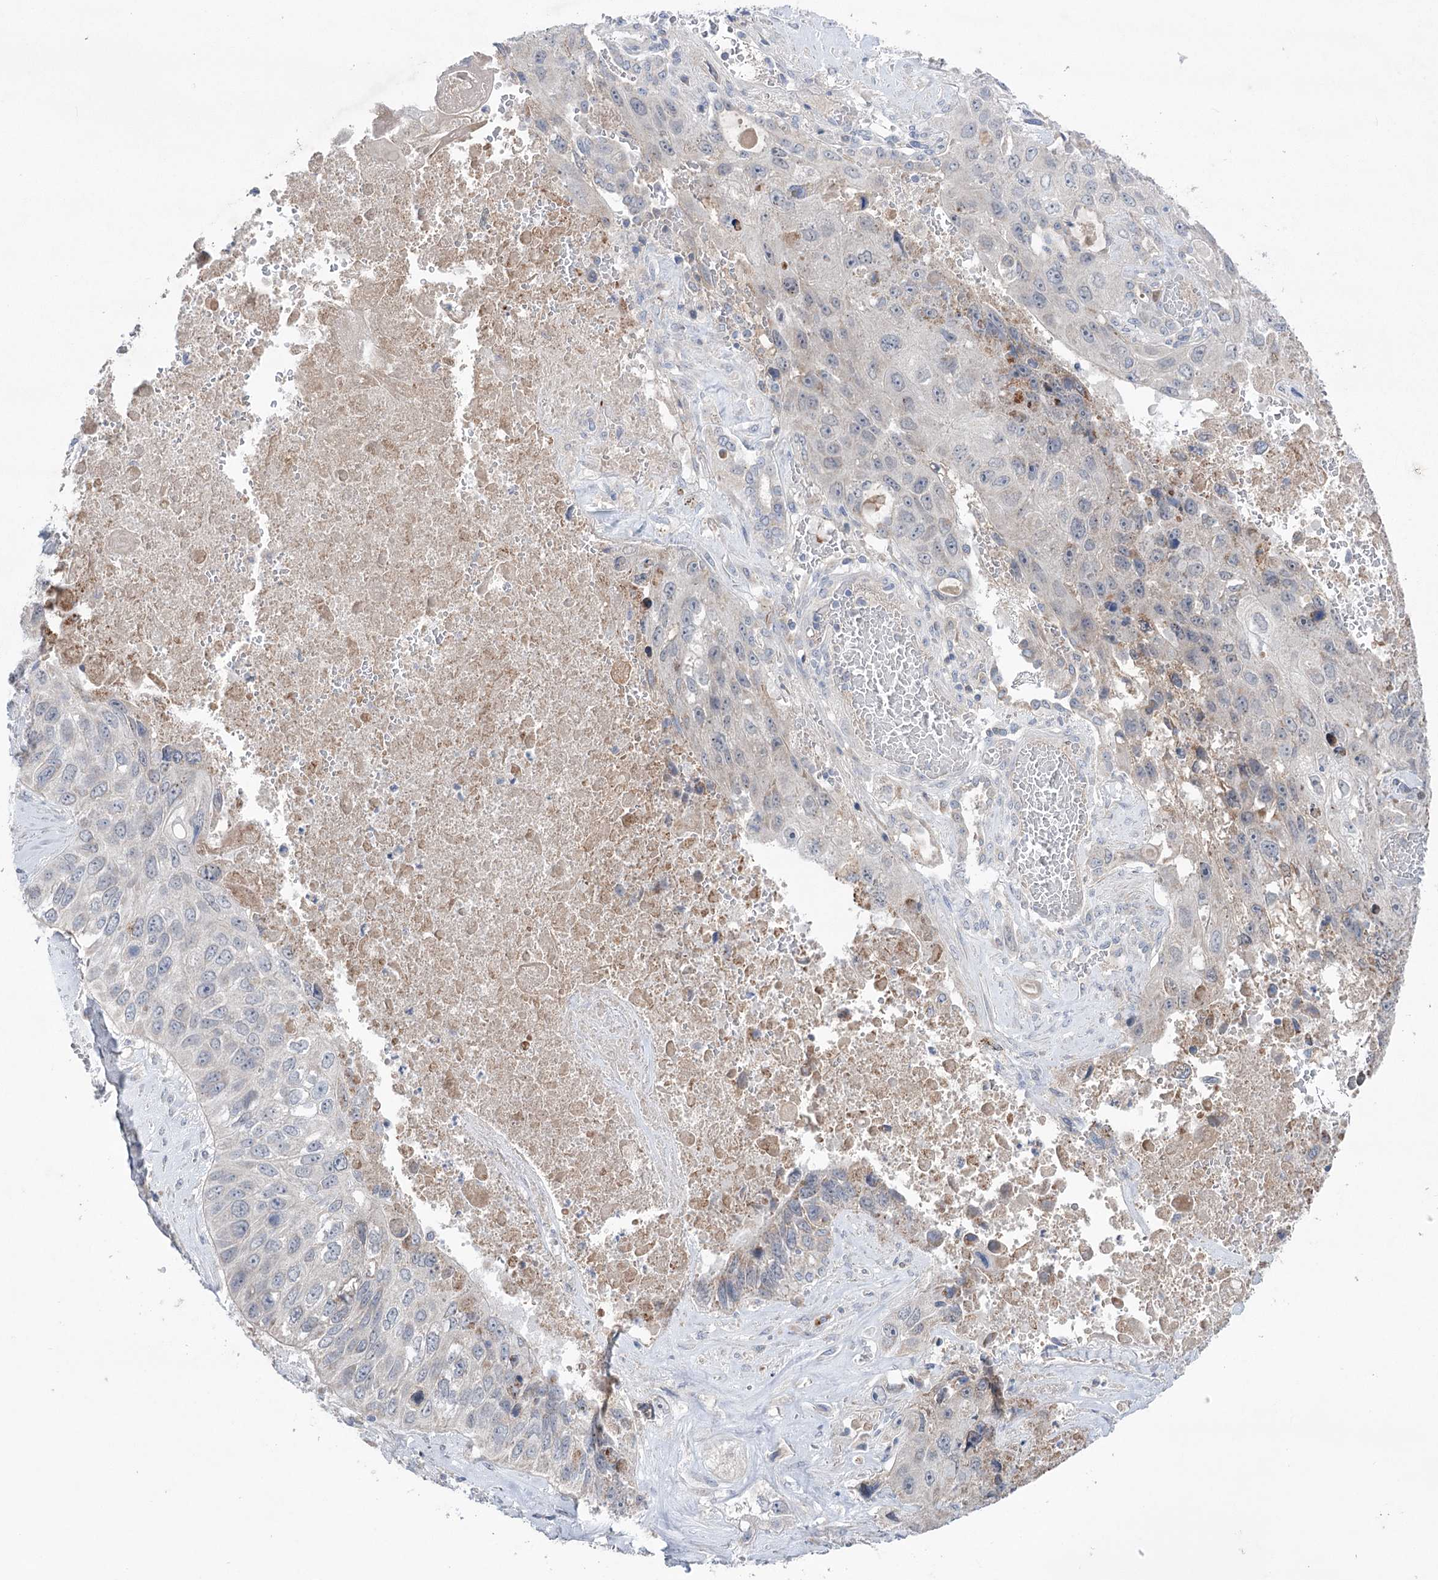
{"staining": {"intensity": "negative", "quantity": "none", "location": "none"}, "tissue": "lung cancer", "cell_type": "Tumor cells", "image_type": "cancer", "snomed": [{"axis": "morphology", "description": "Squamous cell carcinoma, NOS"}, {"axis": "topography", "description": "Lung"}], "caption": "A histopathology image of human lung cancer (squamous cell carcinoma) is negative for staining in tumor cells. (DAB (3,3'-diaminobenzidine) IHC, high magnification).", "gene": "MTCH2", "patient": {"sex": "male", "age": 61}}